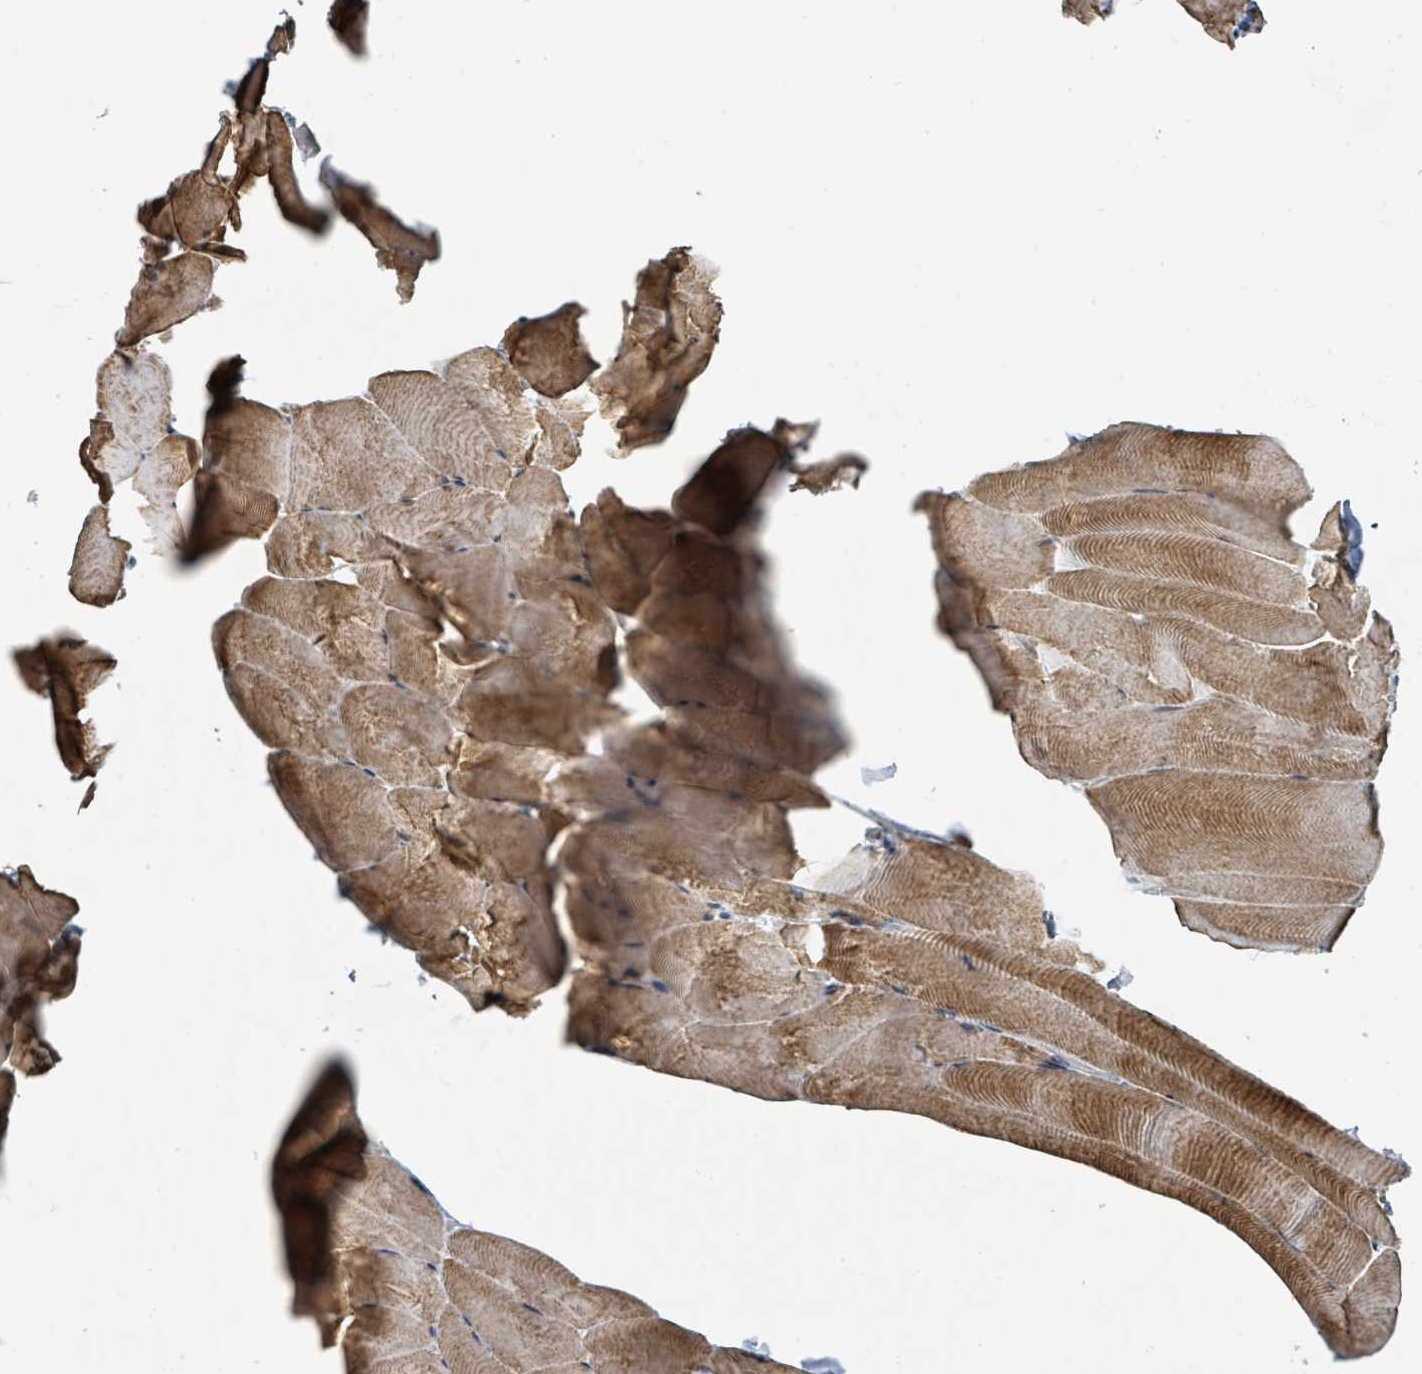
{"staining": {"intensity": "moderate", "quantity": "25%-75%", "location": "cytoplasmic/membranous"}, "tissue": "skeletal muscle", "cell_type": "Myocytes", "image_type": "normal", "snomed": [{"axis": "morphology", "description": "Normal tissue, NOS"}, {"axis": "topography", "description": "Skeletal muscle"}], "caption": "IHC image of unremarkable human skeletal muscle stained for a protein (brown), which displays medium levels of moderate cytoplasmic/membranous positivity in approximately 25%-75% of myocytes.", "gene": "EHMT2", "patient": {"sex": "female", "age": 64}}